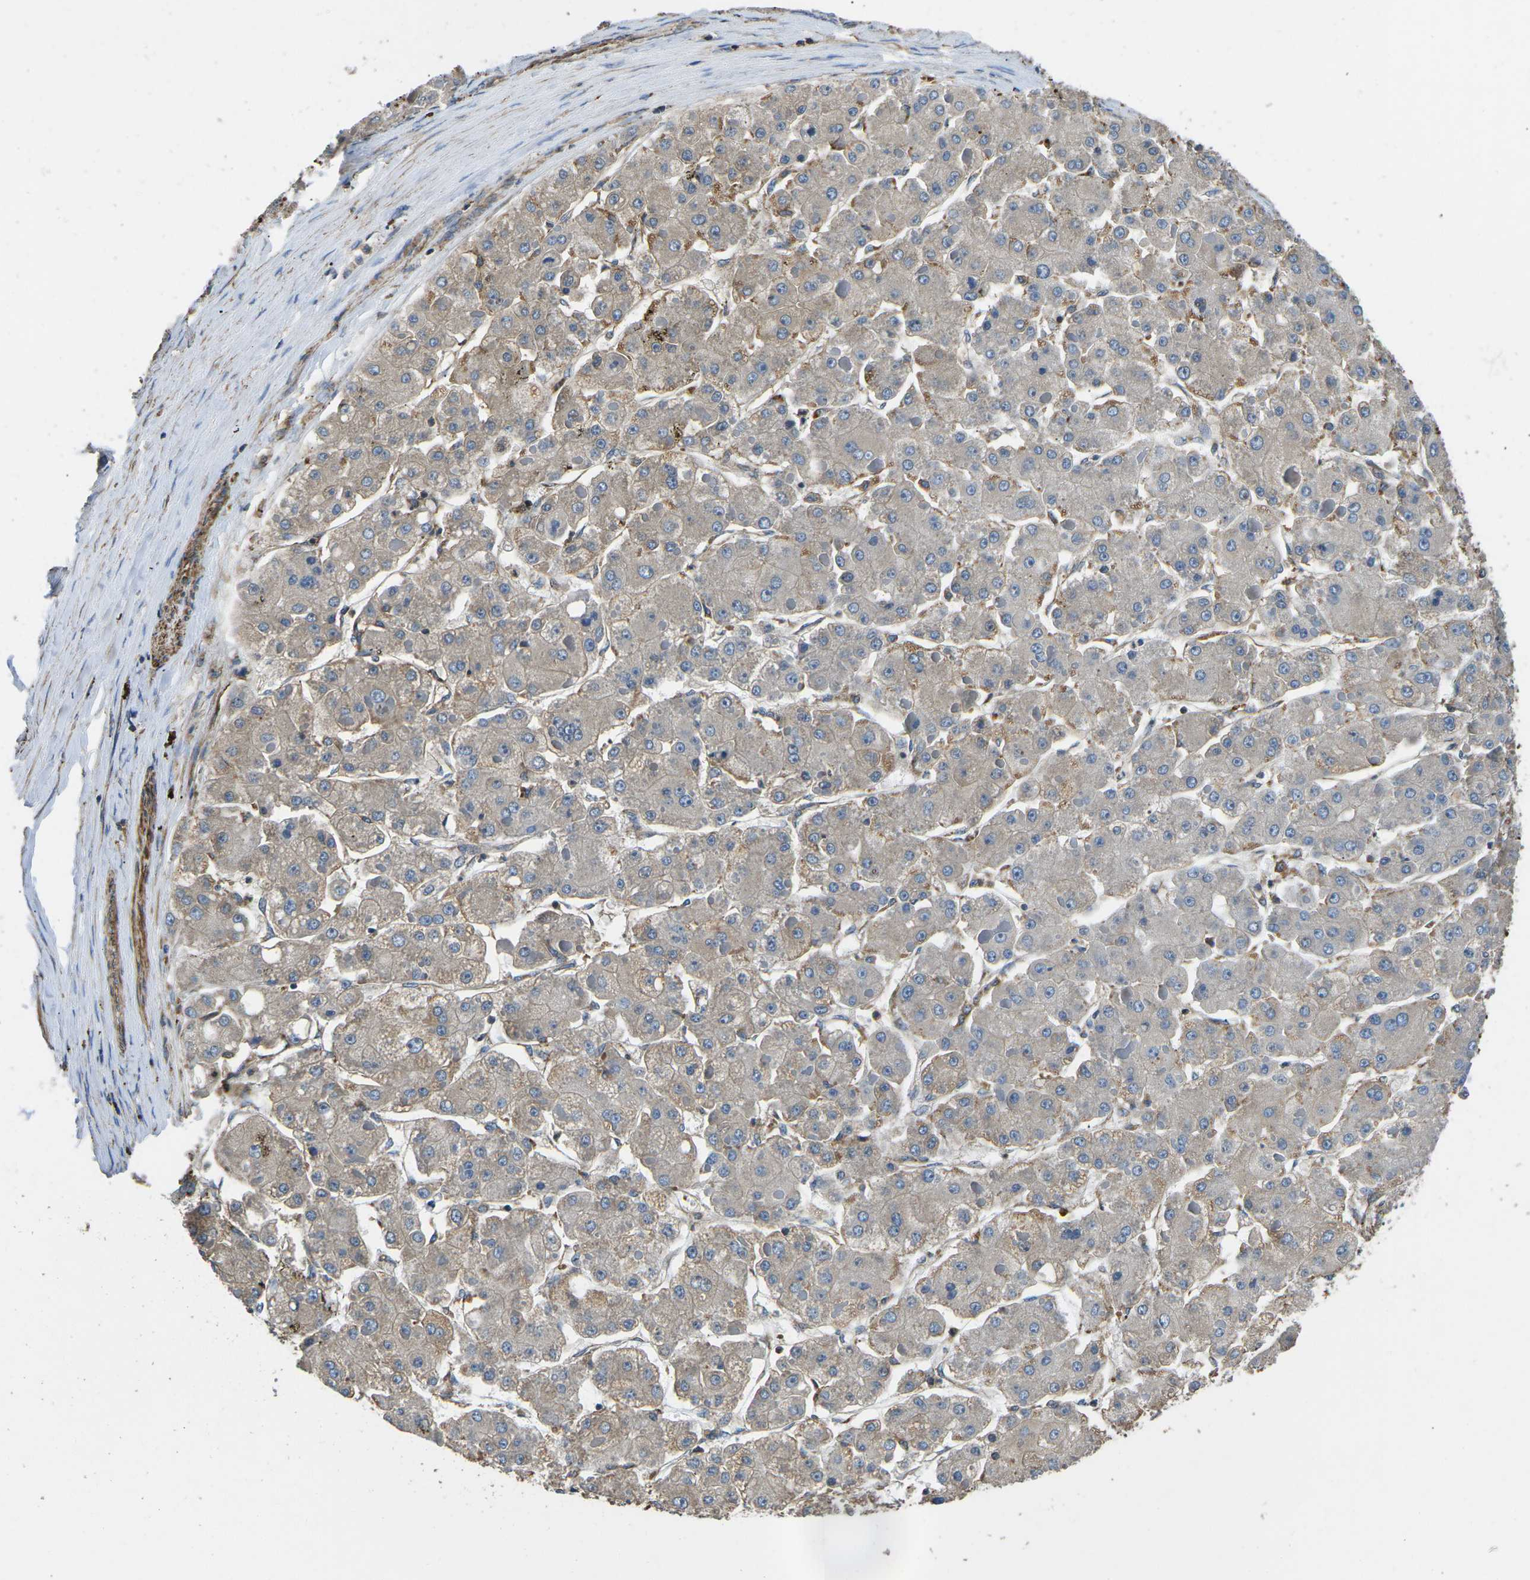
{"staining": {"intensity": "weak", "quantity": ">75%", "location": "cytoplasmic/membranous"}, "tissue": "liver cancer", "cell_type": "Tumor cells", "image_type": "cancer", "snomed": [{"axis": "morphology", "description": "Carcinoma, Hepatocellular, NOS"}, {"axis": "topography", "description": "Liver"}], "caption": "Immunohistochemistry (IHC) staining of hepatocellular carcinoma (liver), which demonstrates low levels of weak cytoplasmic/membranous positivity in about >75% of tumor cells indicating weak cytoplasmic/membranous protein positivity. The staining was performed using DAB (3,3'-diaminobenzidine) (brown) for protein detection and nuclei were counterstained in hematoxylin (blue).", "gene": "KCNJ15", "patient": {"sex": "female", "age": 73}}